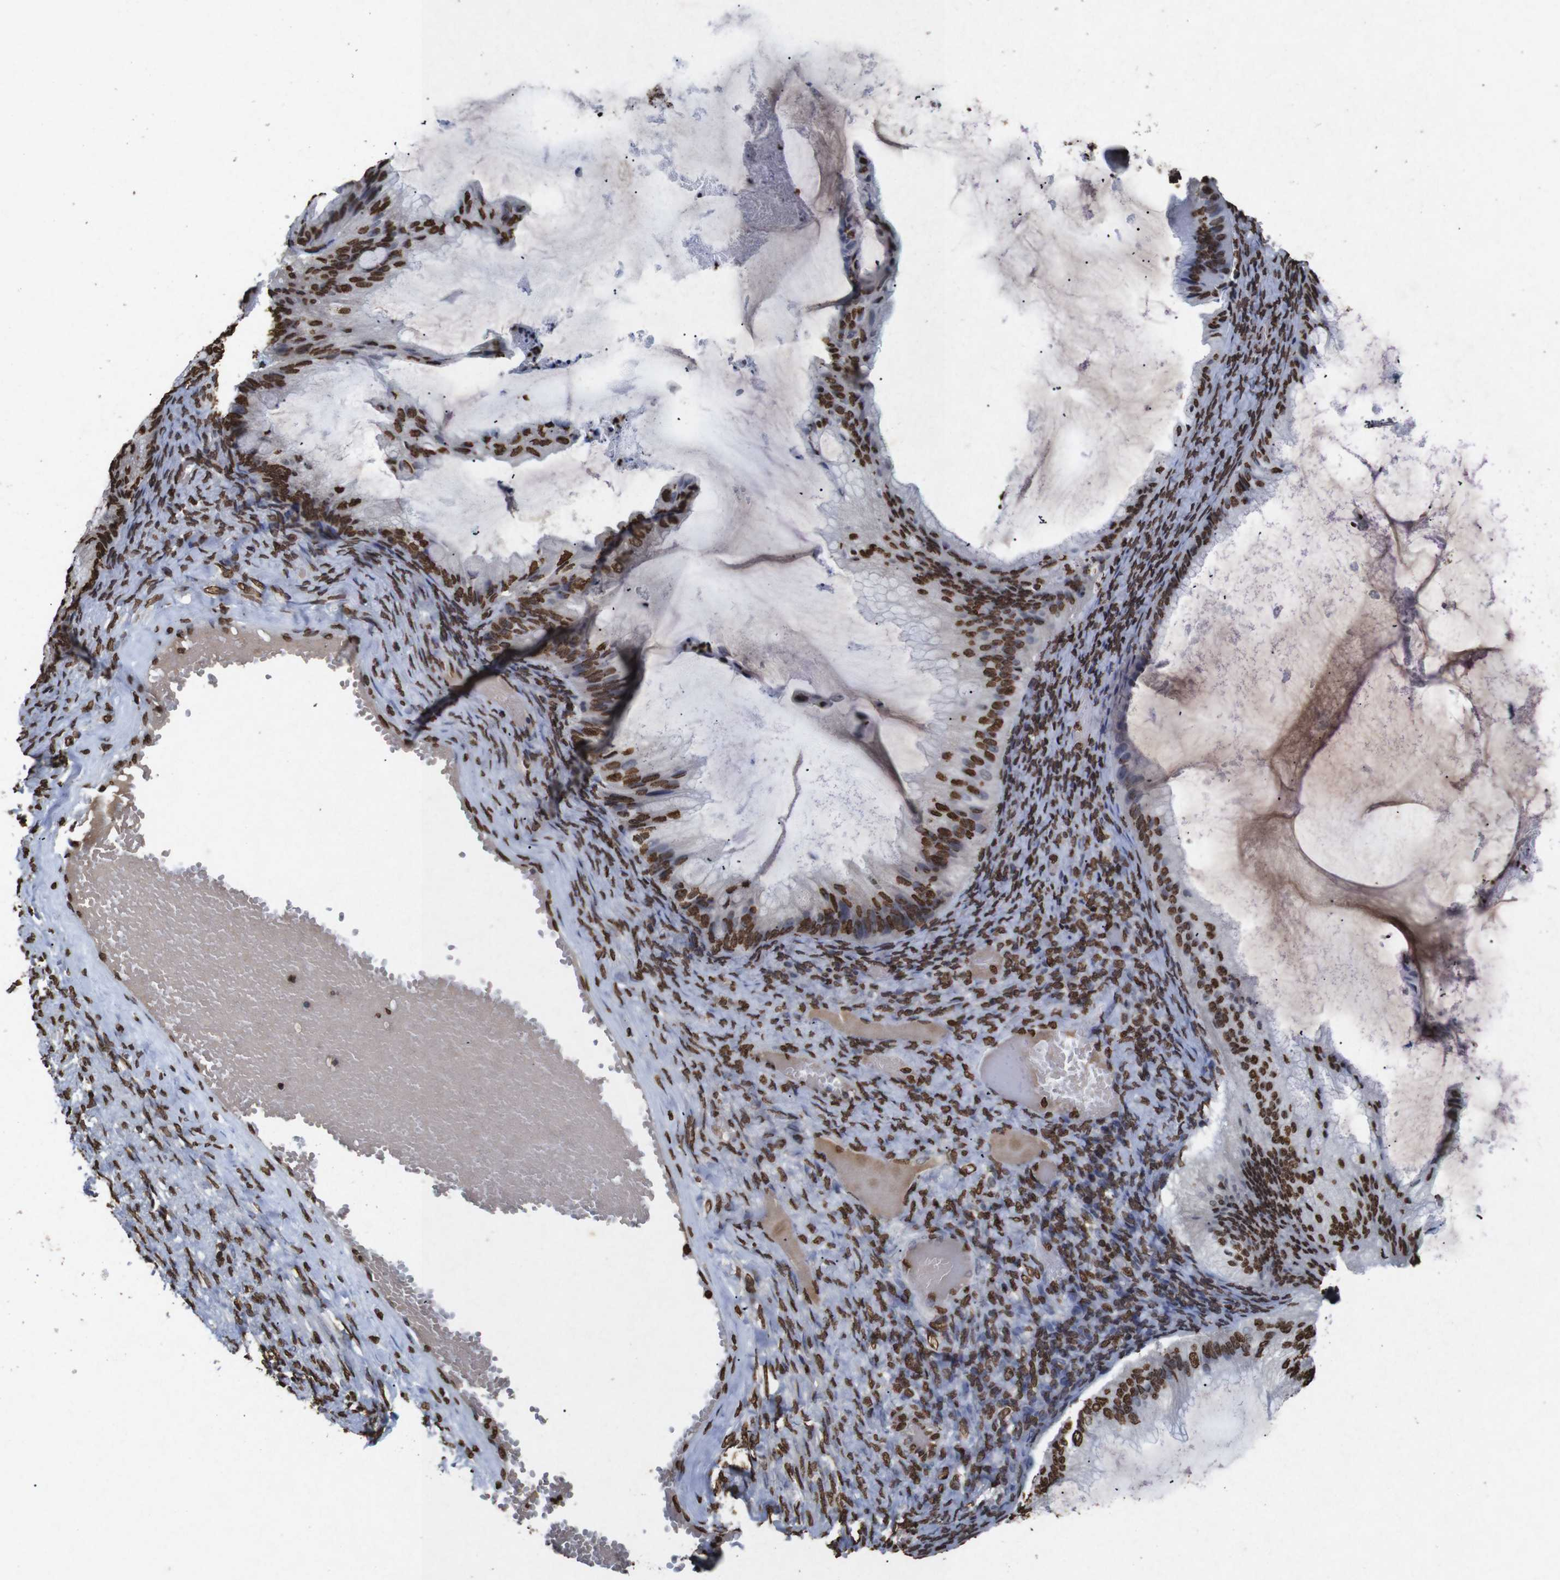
{"staining": {"intensity": "strong", "quantity": ">75%", "location": "nuclear"}, "tissue": "ovarian cancer", "cell_type": "Tumor cells", "image_type": "cancer", "snomed": [{"axis": "morphology", "description": "Cystadenocarcinoma, mucinous, NOS"}, {"axis": "topography", "description": "Ovary"}], "caption": "Ovarian cancer (mucinous cystadenocarcinoma) tissue demonstrates strong nuclear positivity in approximately >75% of tumor cells (Stains: DAB (3,3'-diaminobenzidine) in brown, nuclei in blue, Microscopy: brightfield microscopy at high magnification).", "gene": "MDM2", "patient": {"sex": "female", "age": 61}}